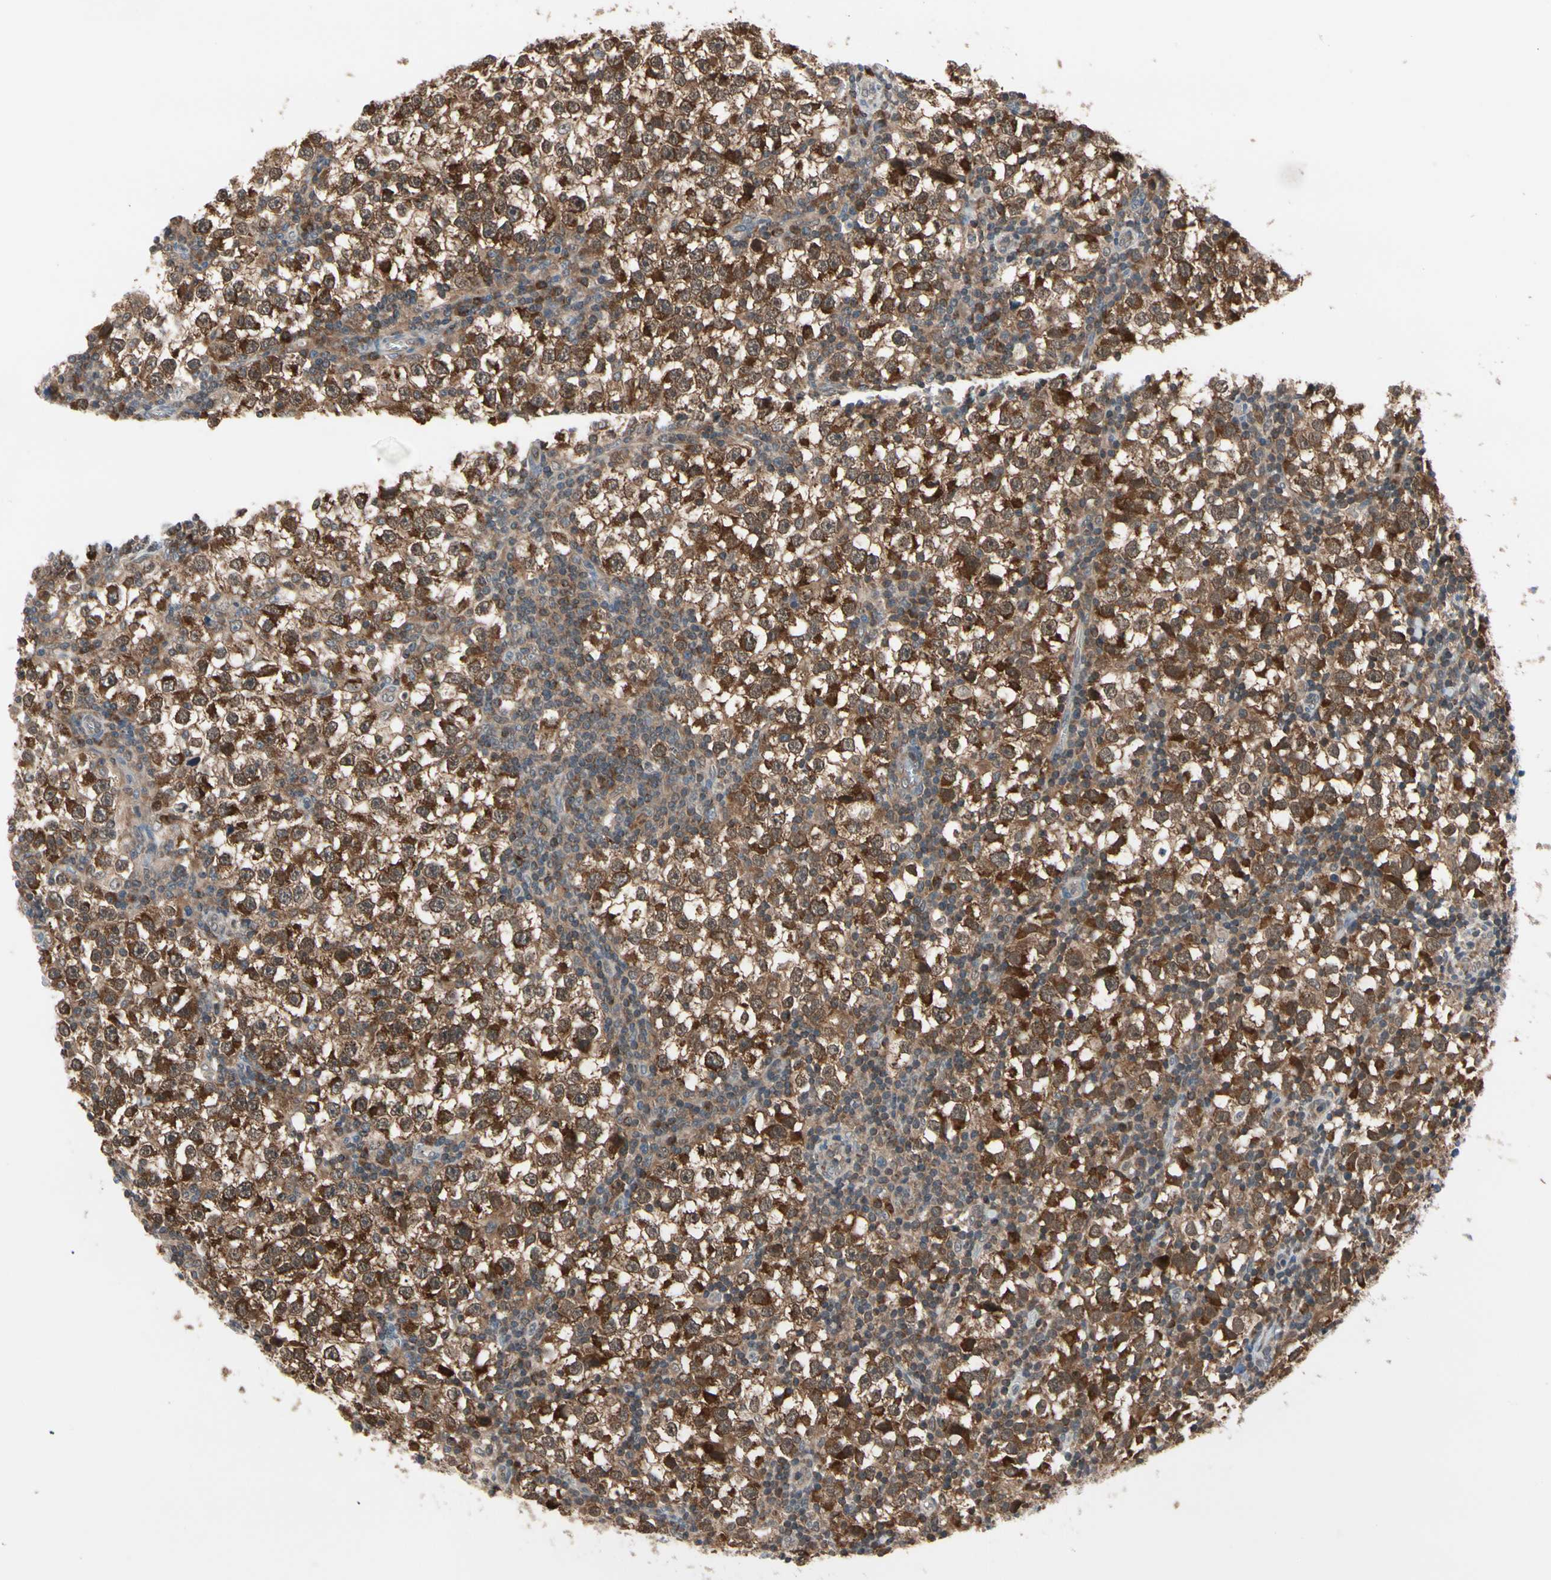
{"staining": {"intensity": "strong", "quantity": ">75%", "location": "cytoplasmic/membranous"}, "tissue": "testis cancer", "cell_type": "Tumor cells", "image_type": "cancer", "snomed": [{"axis": "morphology", "description": "Seminoma, NOS"}, {"axis": "topography", "description": "Testis"}], "caption": "DAB immunohistochemical staining of testis cancer shows strong cytoplasmic/membranous protein positivity in about >75% of tumor cells.", "gene": "MTHFS", "patient": {"sex": "male", "age": 65}}